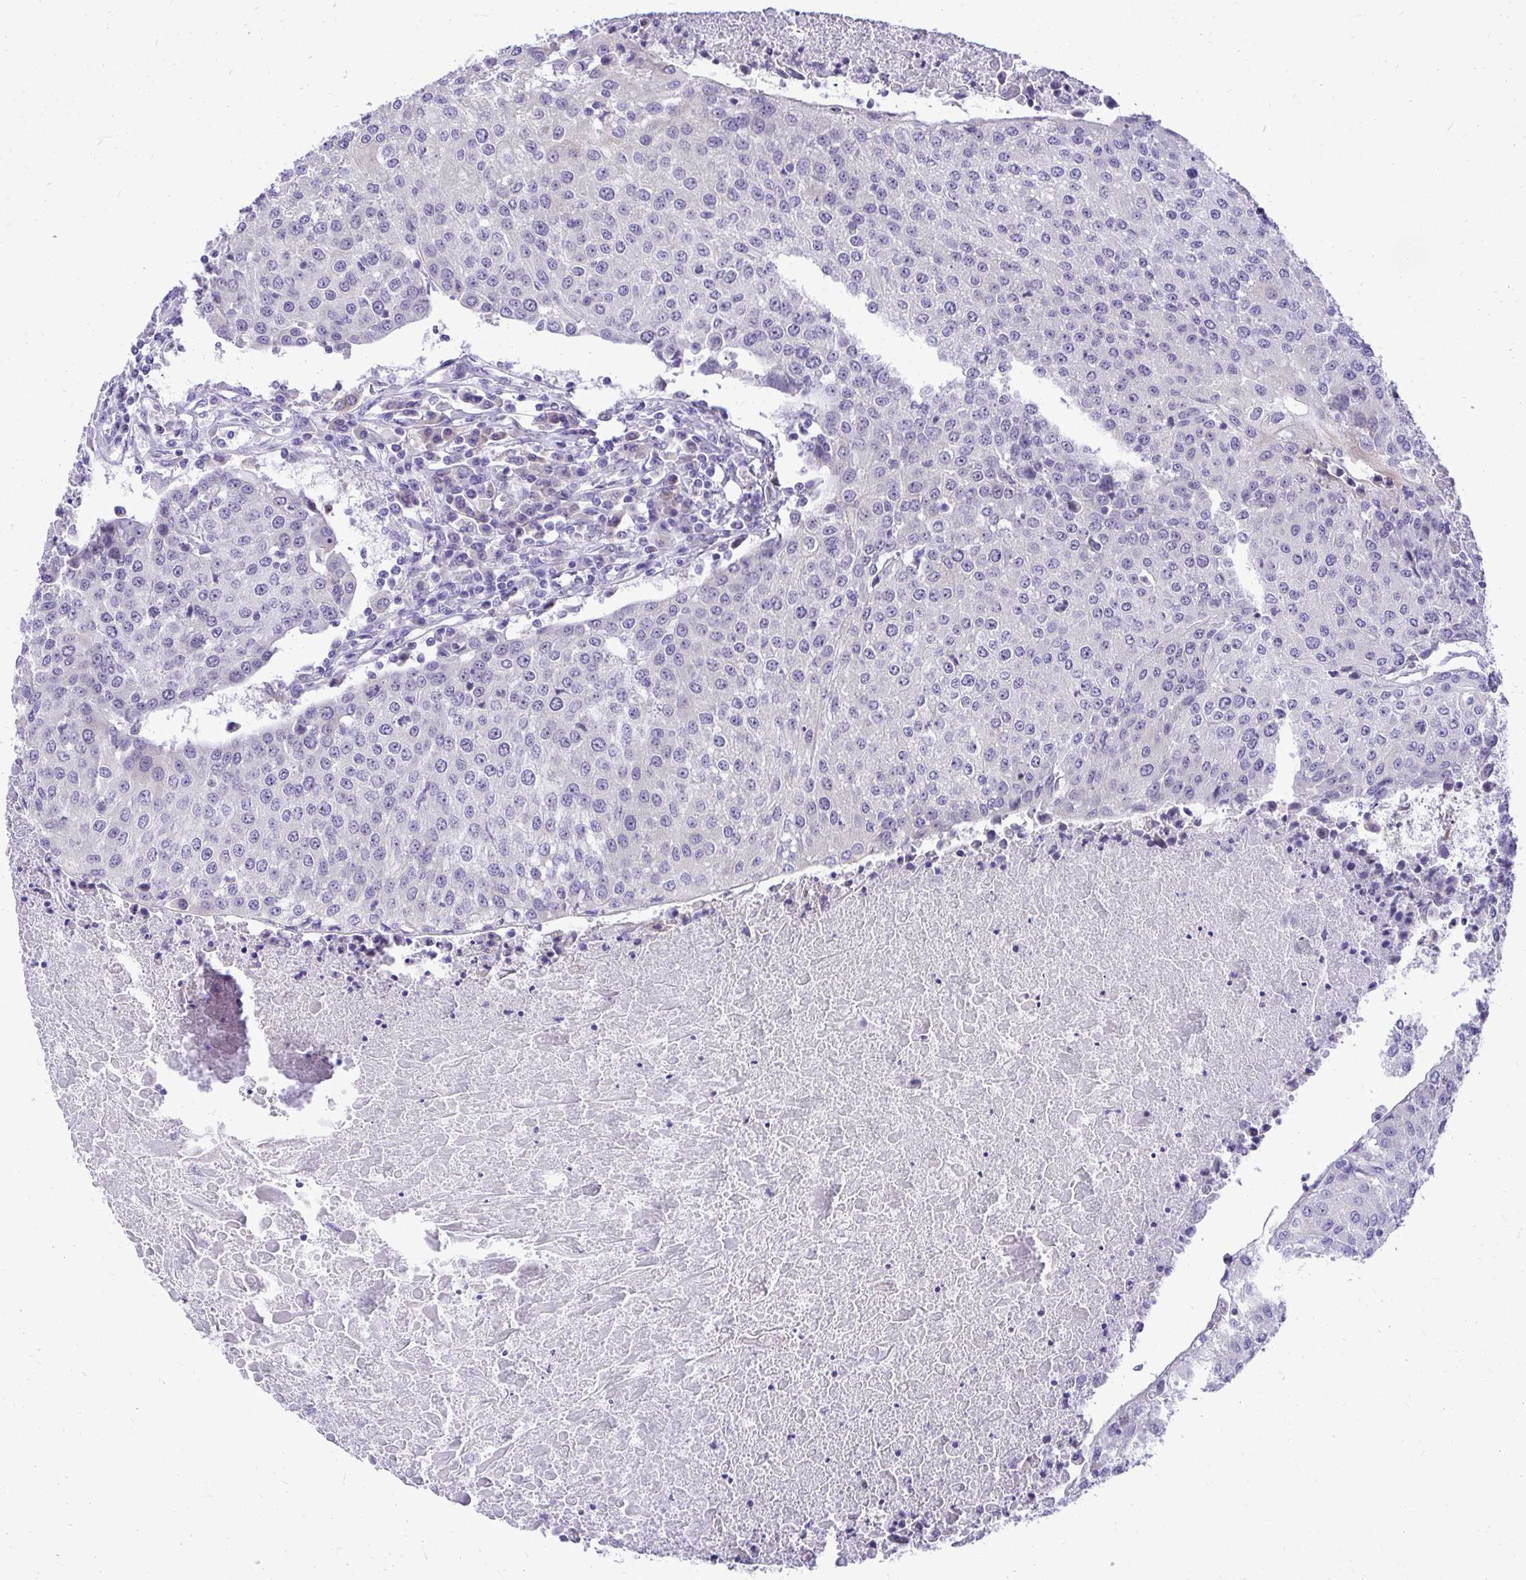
{"staining": {"intensity": "negative", "quantity": "none", "location": "none"}, "tissue": "urothelial cancer", "cell_type": "Tumor cells", "image_type": "cancer", "snomed": [{"axis": "morphology", "description": "Urothelial carcinoma, High grade"}, {"axis": "topography", "description": "Urinary bladder"}], "caption": "Histopathology image shows no protein positivity in tumor cells of high-grade urothelial carcinoma tissue.", "gene": "NIFK", "patient": {"sex": "female", "age": 85}}